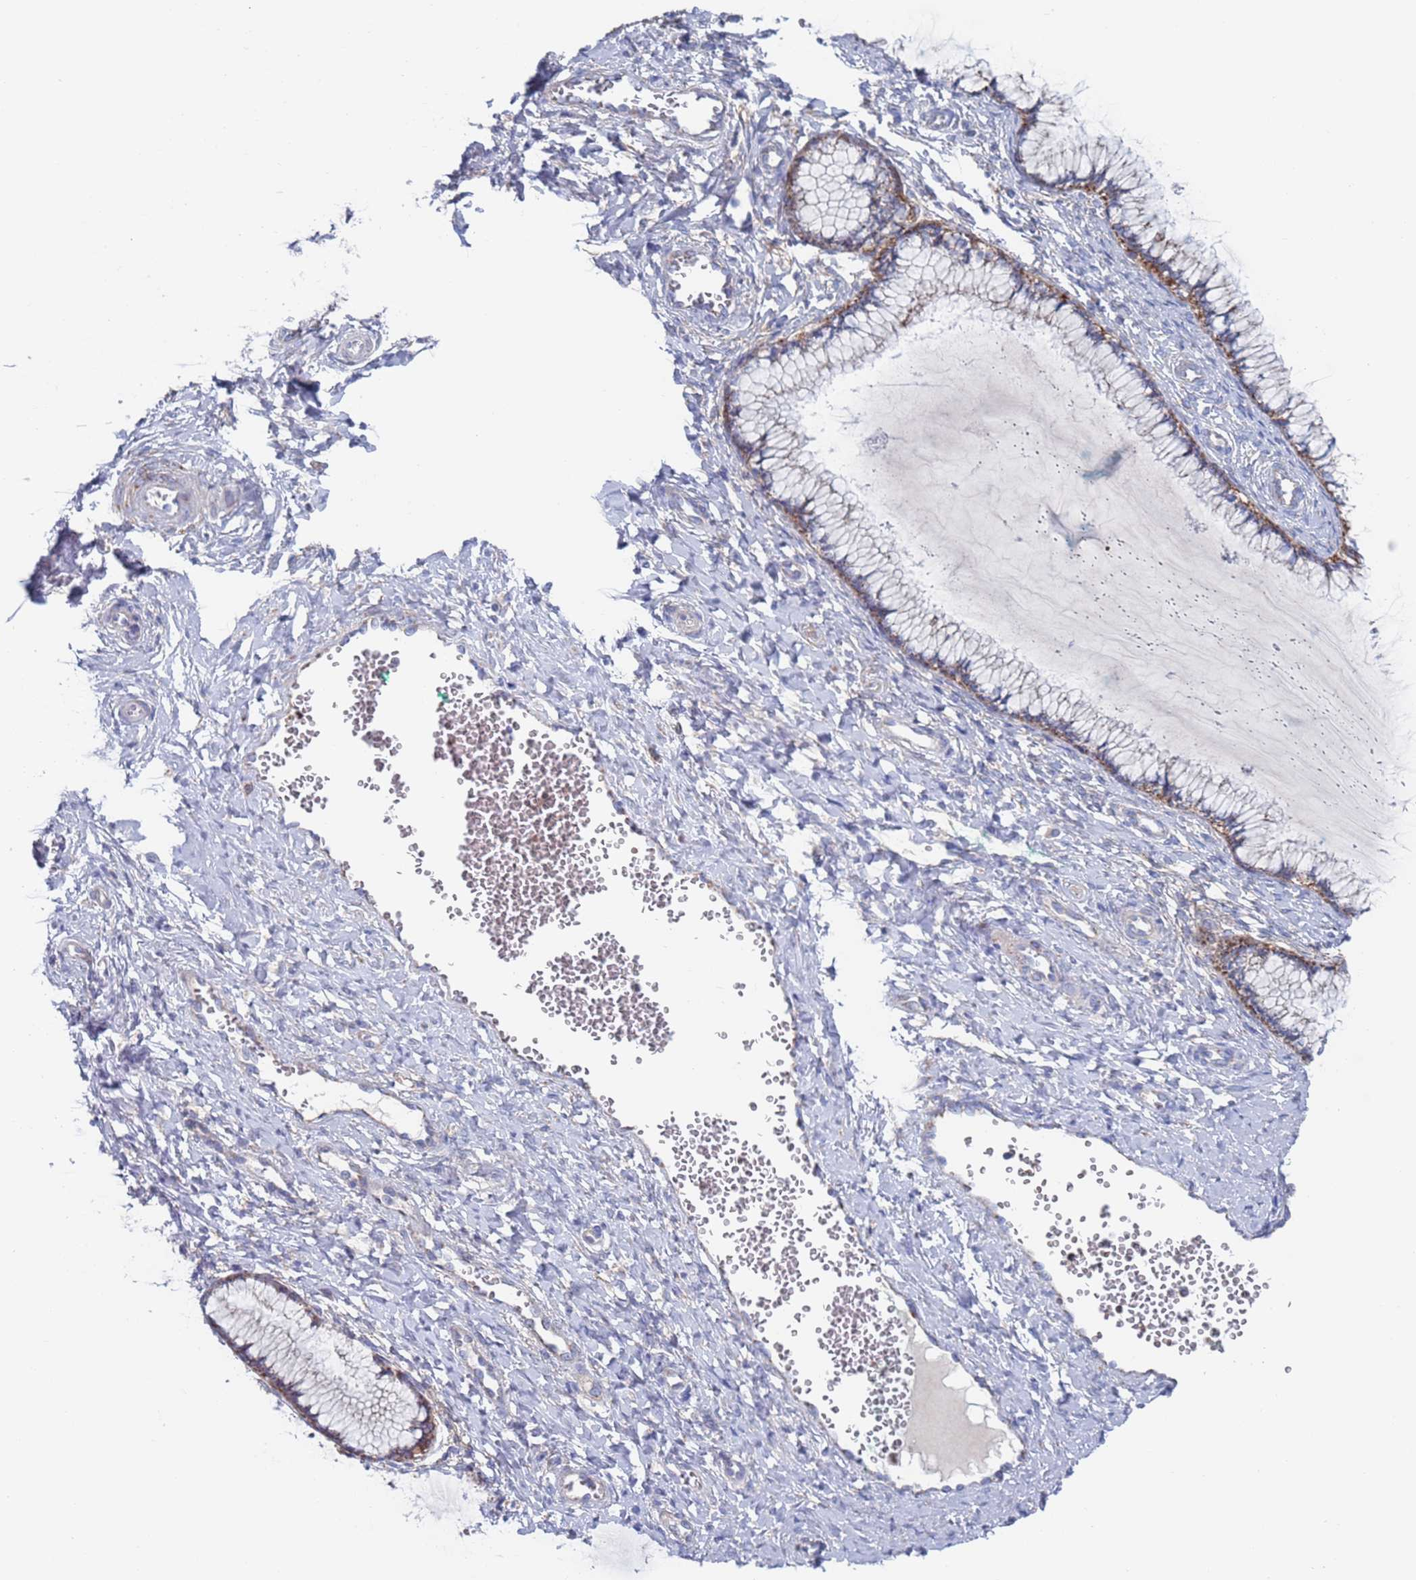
{"staining": {"intensity": "moderate", "quantity": "25%-75%", "location": "cytoplasmic/membranous"}, "tissue": "cervix", "cell_type": "Glandular cells", "image_type": "normal", "snomed": [{"axis": "morphology", "description": "Normal tissue, NOS"}, {"axis": "morphology", "description": "Adenocarcinoma, NOS"}, {"axis": "topography", "description": "Cervix"}], "caption": "Moderate cytoplasmic/membranous expression for a protein is appreciated in approximately 25%-75% of glandular cells of normal cervix using immunohistochemistry (IHC).", "gene": "CHCHD6", "patient": {"sex": "female", "age": 29}}